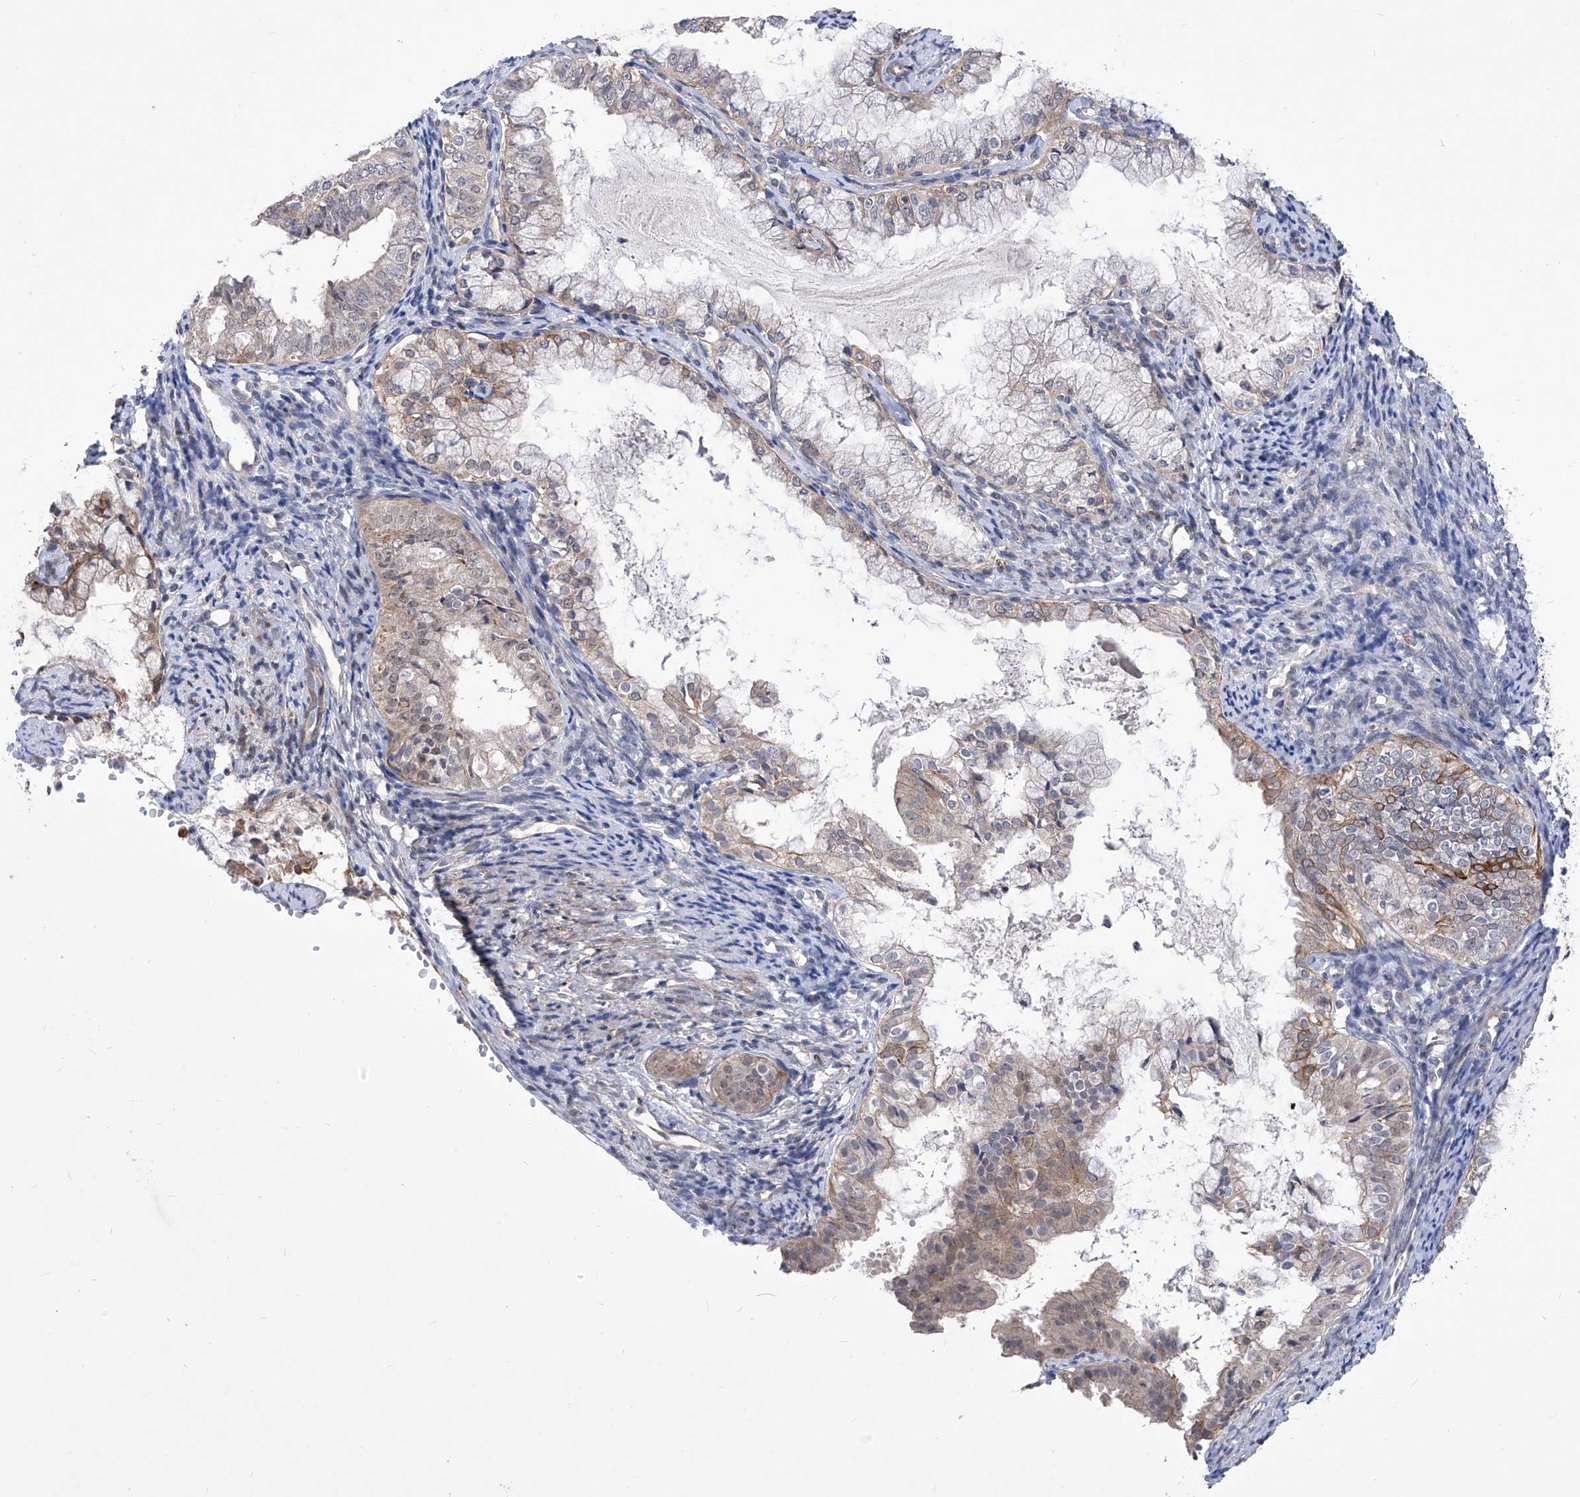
{"staining": {"intensity": "weak", "quantity": "<25%", "location": "cytoplasmic/membranous"}, "tissue": "endometrial cancer", "cell_type": "Tumor cells", "image_type": "cancer", "snomed": [{"axis": "morphology", "description": "Adenocarcinoma, NOS"}, {"axis": "topography", "description": "Endometrium"}], "caption": "This is a photomicrograph of immunohistochemistry (IHC) staining of endometrial cancer, which shows no positivity in tumor cells.", "gene": "KIFC2", "patient": {"sex": "female", "age": 63}}